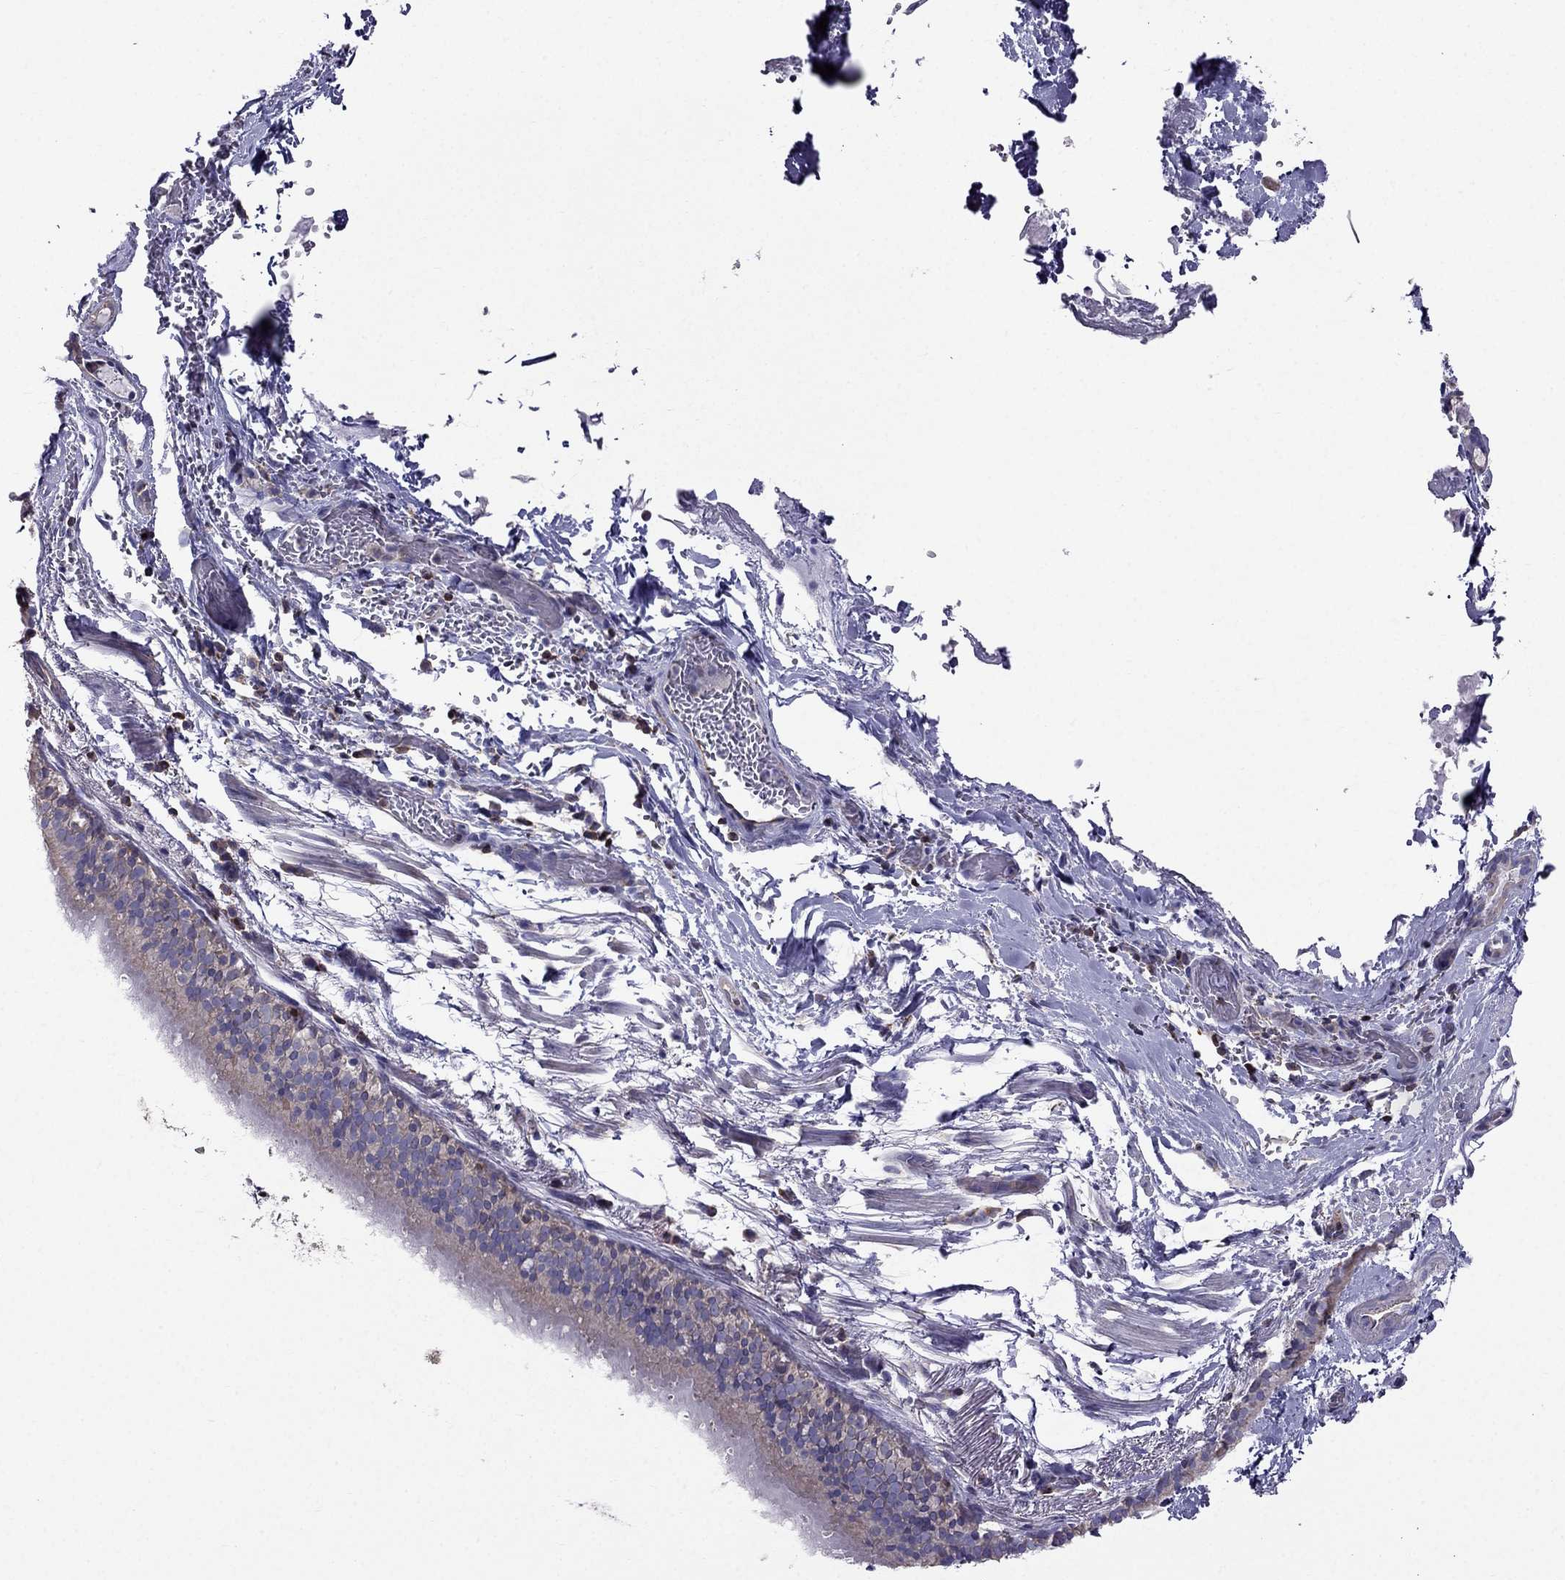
{"staining": {"intensity": "negative", "quantity": "none", "location": "none"}, "tissue": "bronchus", "cell_type": "Respiratory epithelial cells", "image_type": "normal", "snomed": [{"axis": "morphology", "description": "Normal tissue, NOS"}, {"axis": "morphology", "description": "Squamous cell carcinoma, NOS"}, {"axis": "topography", "description": "Bronchus"}, {"axis": "topography", "description": "Lung"}], "caption": "A histopathology image of bronchus stained for a protein shows no brown staining in respiratory epithelial cells. (DAB immunohistochemistry (IHC) visualized using brightfield microscopy, high magnification).", "gene": "AAK1", "patient": {"sex": "male", "age": 69}}